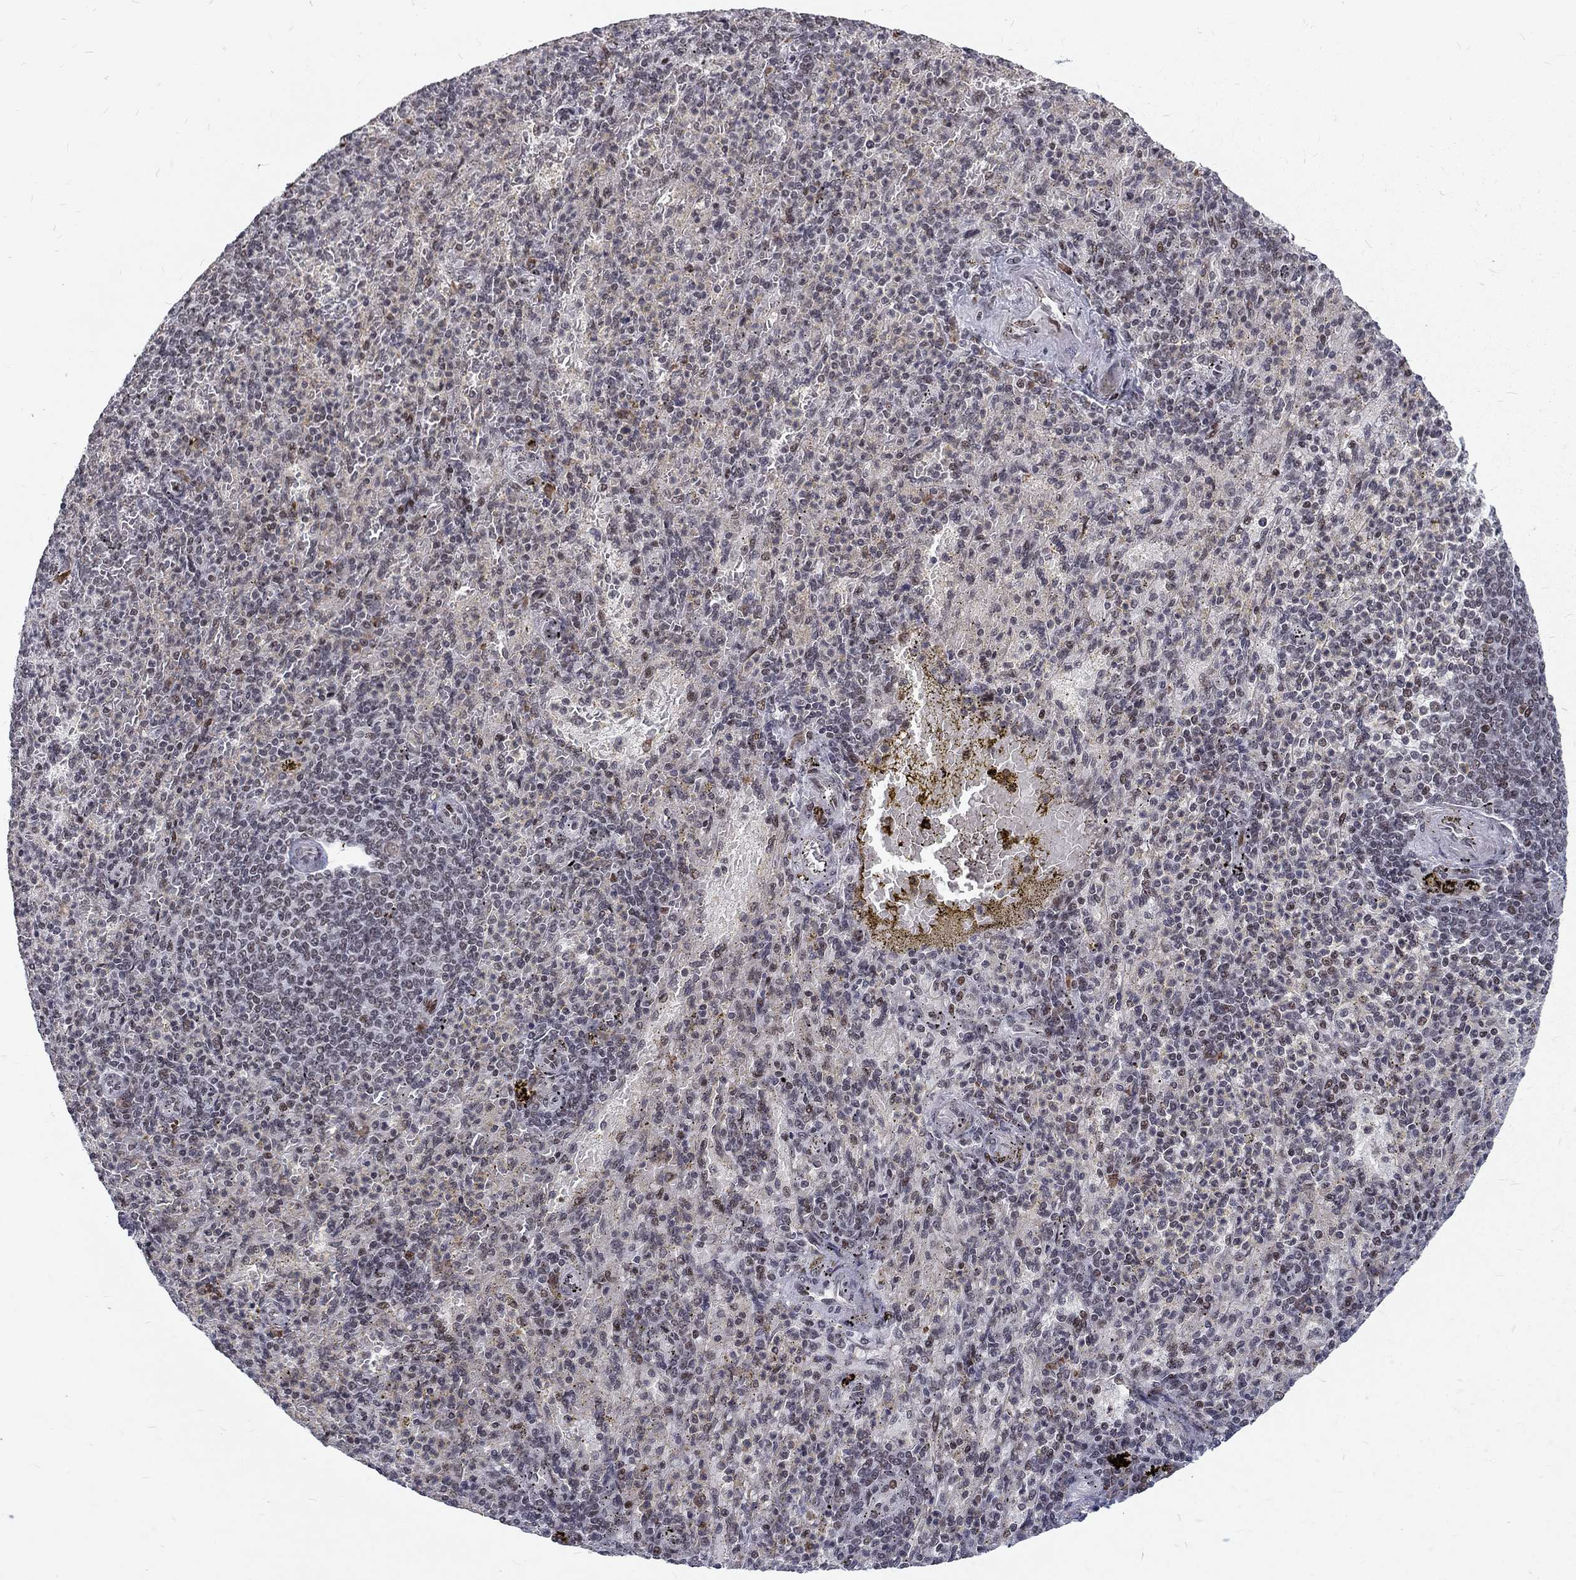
{"staining": {"intensity": "negative", "quantity": "none", "location": "none"}, "tissue": "spleen", "cell_type": "Cells in red pulp", "image_type": "normal", "snomed": [{"axis": "morphology", "description": "Normal tissue, NOS"}, {"axis": "topography", "description": "Spleen"}], "caption": "This is a image of IHC staining of normal spleen, which shows no staining in cells in red pulp. Nuclei are stained in blue.", "gene": "TCEAL1", "patient": {"sex": "female", "age": 74}}